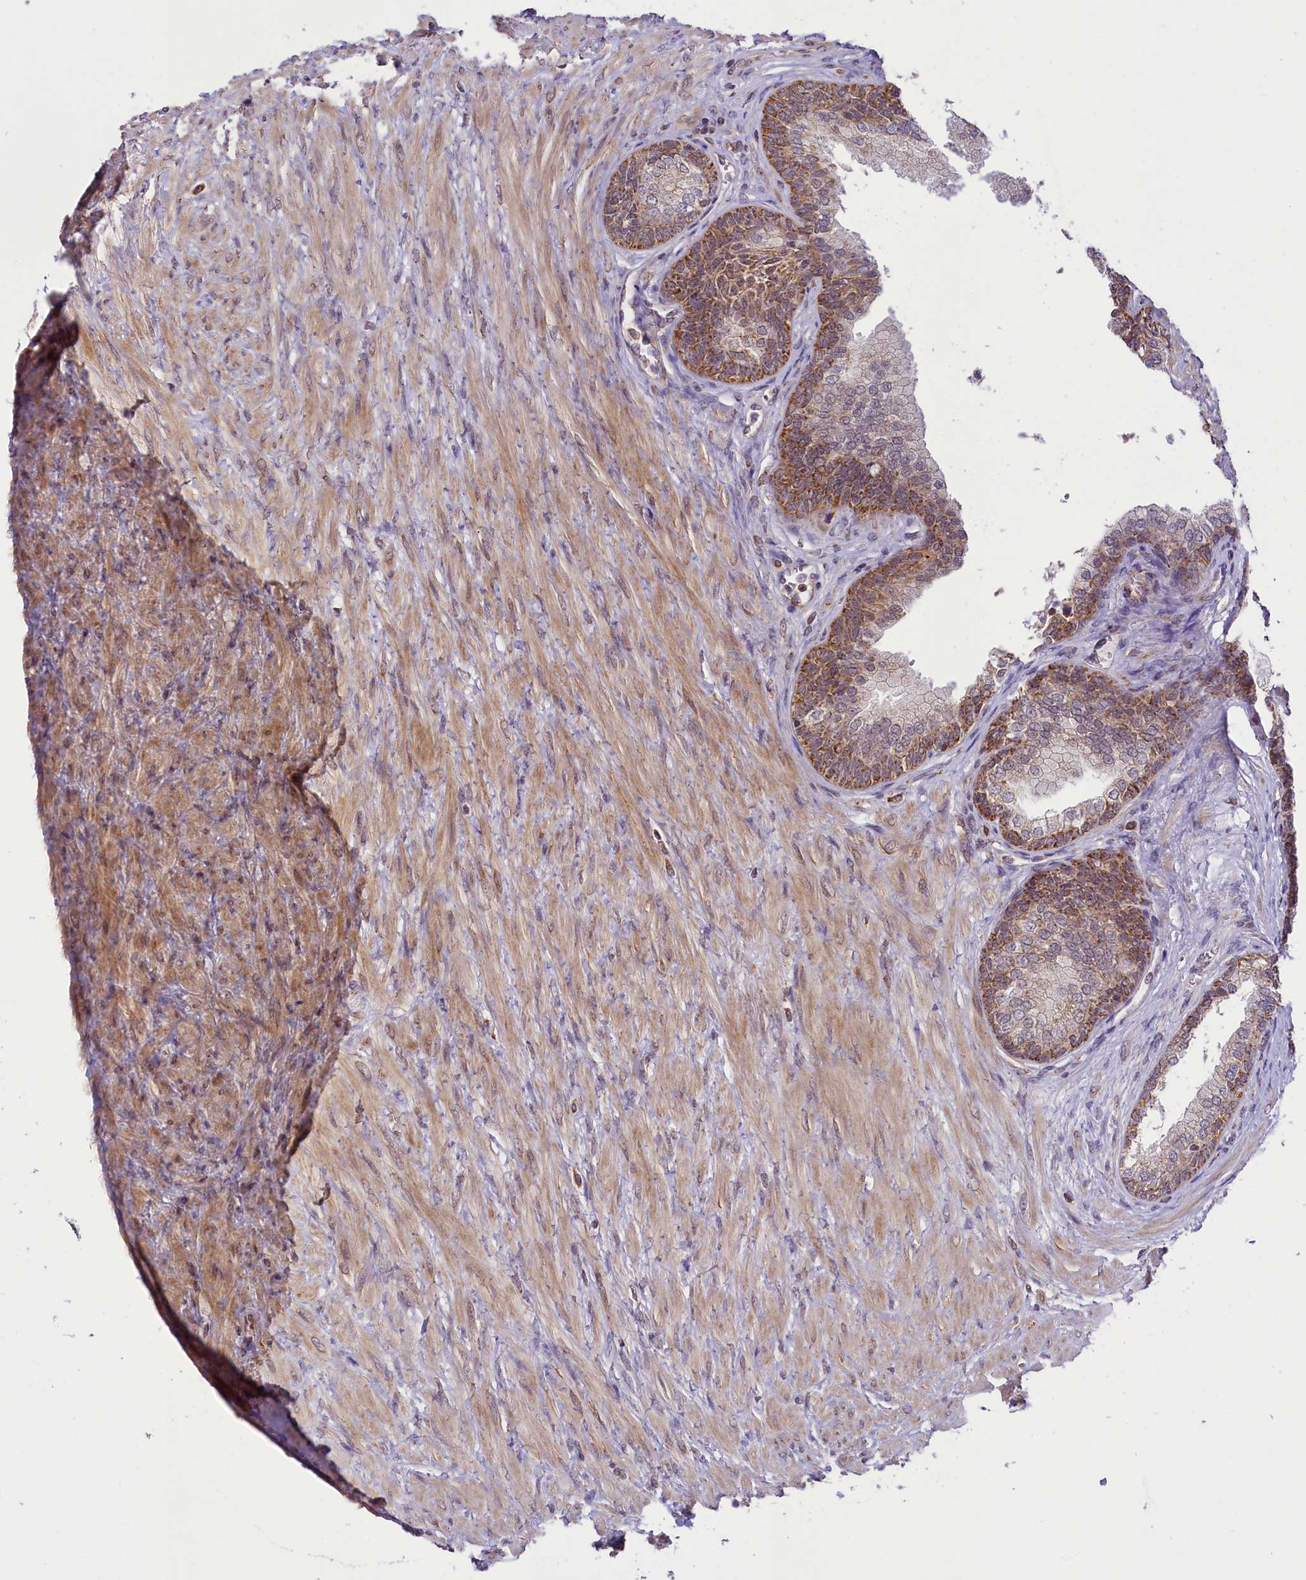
{"staining": {"intensity": "moderate", "quantity": ">75%", "location": "cytoplasmic/membranous"}, "tissue": "prostate", "cell_type": "Glandular cells", "image_type": "normal", "snomed": [{"axis": "morphology", "description": "Normal tissue, NOS"}, {"axis": "topography", "description": "Prostate"}], "caption": "Immunohistochemistry (IHC) image of benign prostate stained for a protein (brown), which exhibits medium levels of moderate cytoplasmic/membranous expression in about >75% of glandular cells.", "gene": "PAF1", "patient": {"sex": "male", "age": 76}}